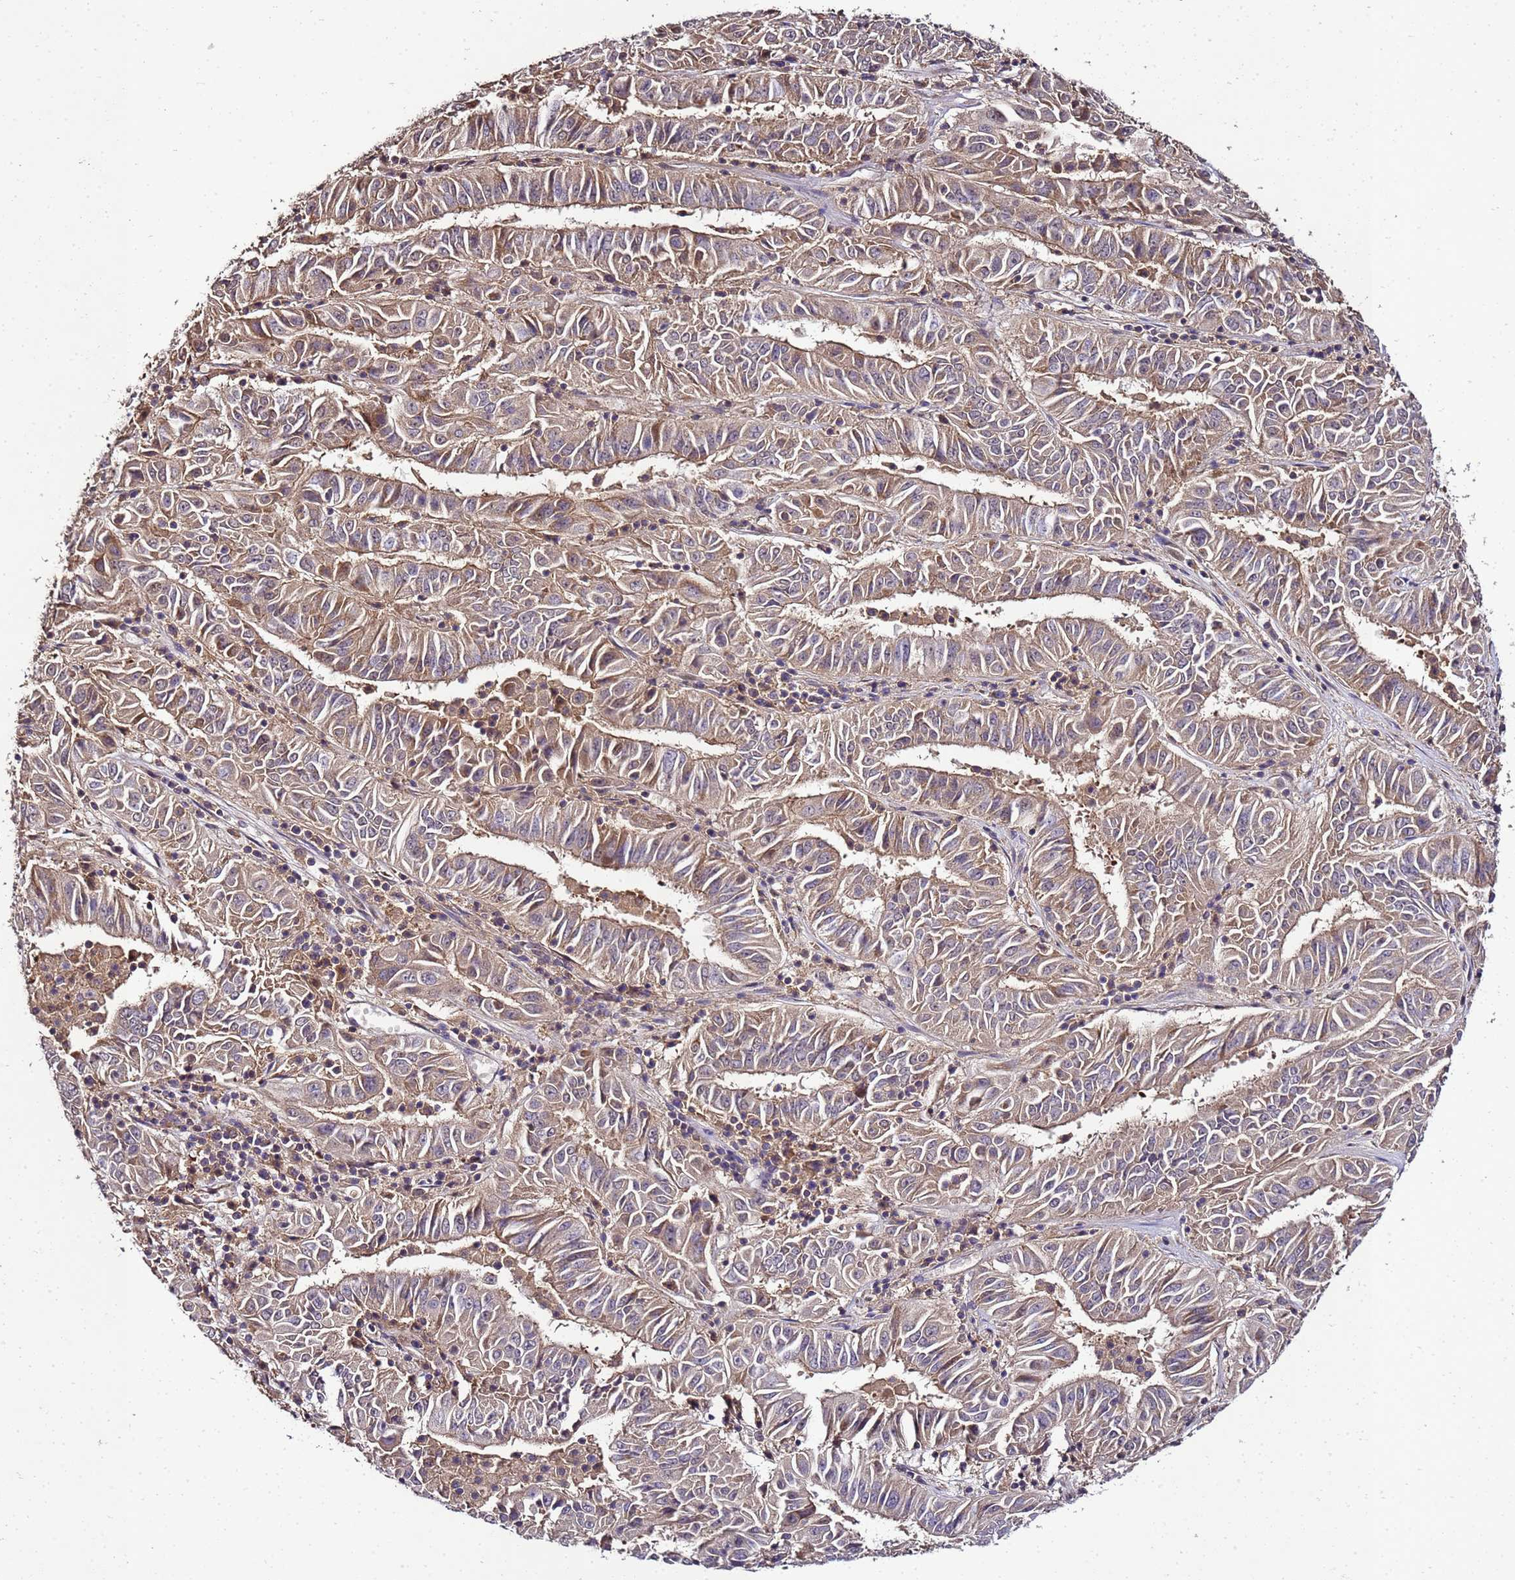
{"staining": {"intensity": "moderate", "quantity": "25%-75%", "location": "cytoplasmic/membranous"}, "tissue": "pancreatic cancer", "cell_type": "Tumor cells", "image_type": "cancer", "snomed": [{"axis": "morphology", "description": "Adenocarcinoma, NOS"}, {"axis": "topography", "description": "Pancreas"}], "caption": "Pancreatic adenocarcinoma stained with IHC shows moderate cytoplasmic/membranous expression in about 25%-75% of tumor cells. The staining was performed using DAB (3,3'-diaminobenzidine) to visualize the protein expression in brown, while the nuclei were stained in blue with hematoxylin (Magnification: 20x).", "gene": "ANKRD17", "patient": {"sex": "male", "age": 63}}